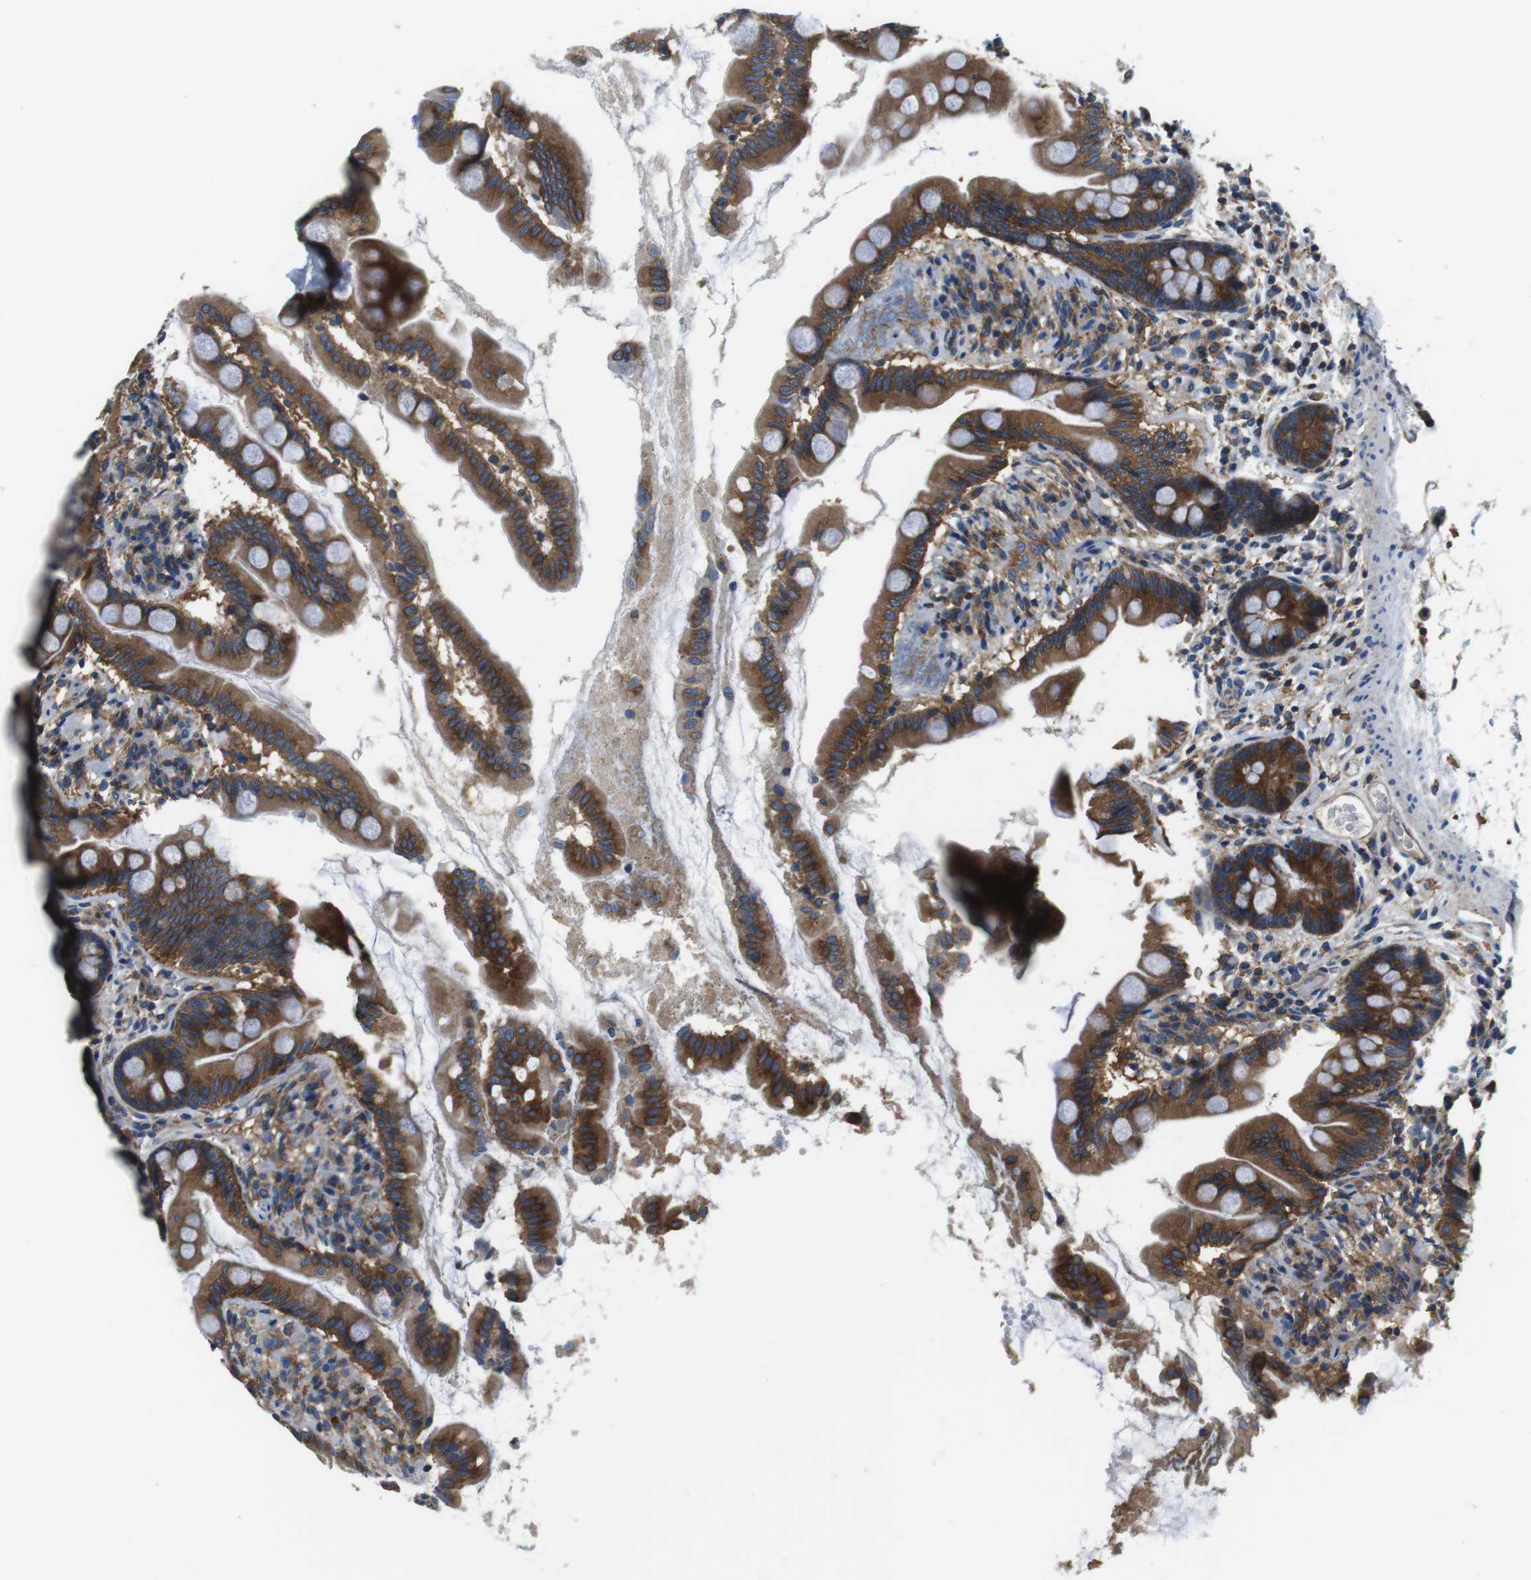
{"staining": {"intensity": "strong", "quantity": ">75%", "location": "cytoplasmic/membranous"}, "tissue": "small intestine", "cell_type": "Glandular cells", "image_type": "normal", "snomed": [{"axis": "morphology", "description": "Normal tissue, NOS"}, {"axis": "topography", "description": "Small intestine"}], "caption": "Immunohistochemical staining of benign human small intestine reveals high levels of strong cytoplasmic/membranous expression in about >75% of glandular cells.", "gene": "DENND4C", "patient": {"sex": "female", "age": 56}}